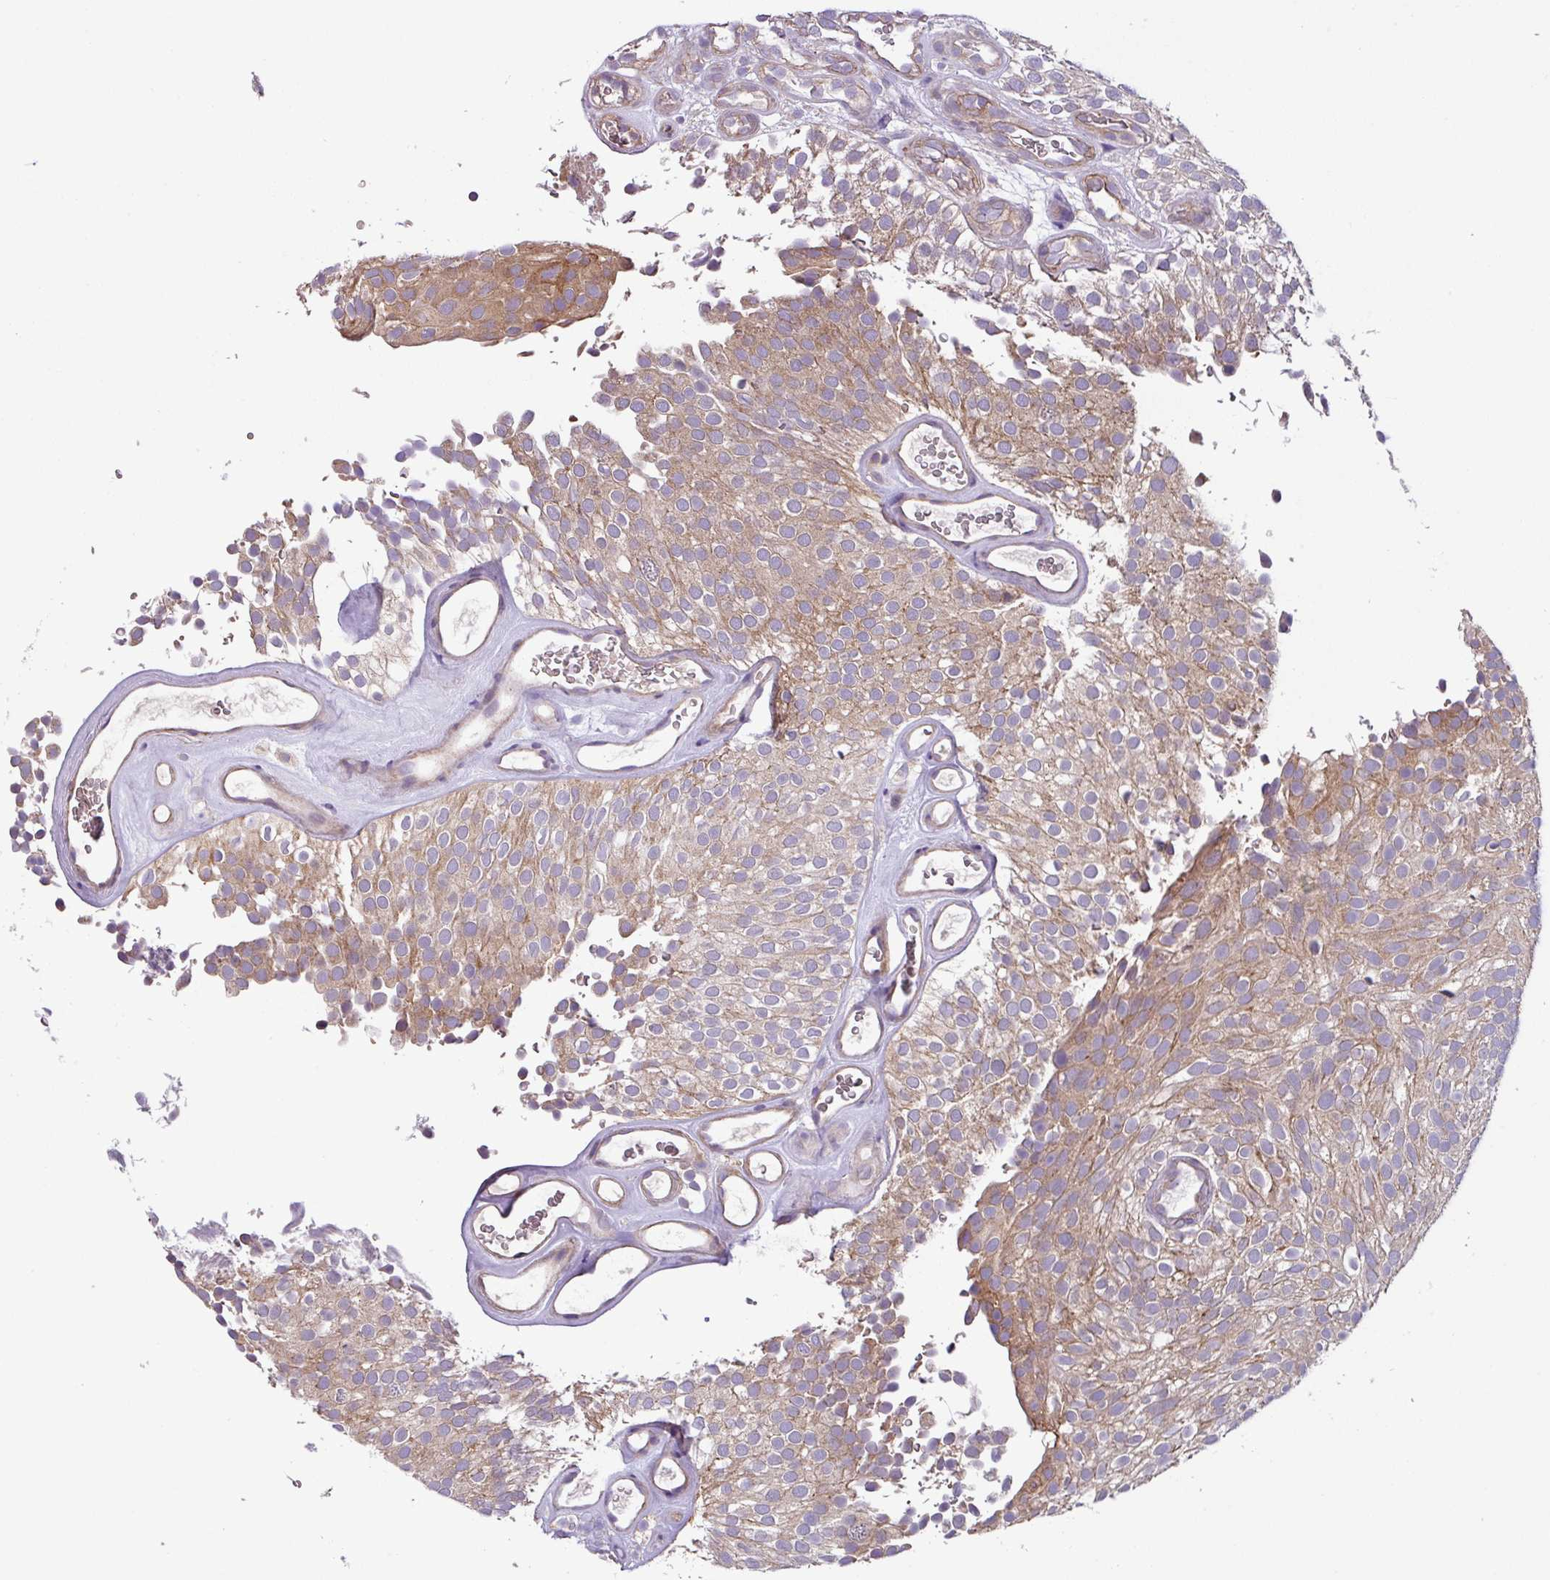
{"staining": {"intensity": "moderate", "quantity": "25%-75%", "location": "cytoplasmic/membranous"}, "tissue": "urothelial cancer", "cell_type": "Tumor cells", "image_type": "cancer", "snomed": [{"axis": "morphology", "description": "Urothelial carcinoma, Low grade"}, {"axis": "topography", "description": "Urinary bladder"}], "caption": "Immunohistochemistry (IHC) of urothelial carcinoma (low-grade) displays medium levels of moderate cytoplasmic/membranous staining in approximately 25%-75% of tumor cells.", "gene": "SLC23A2", "patient": {"sex": "male", "age": 78}}